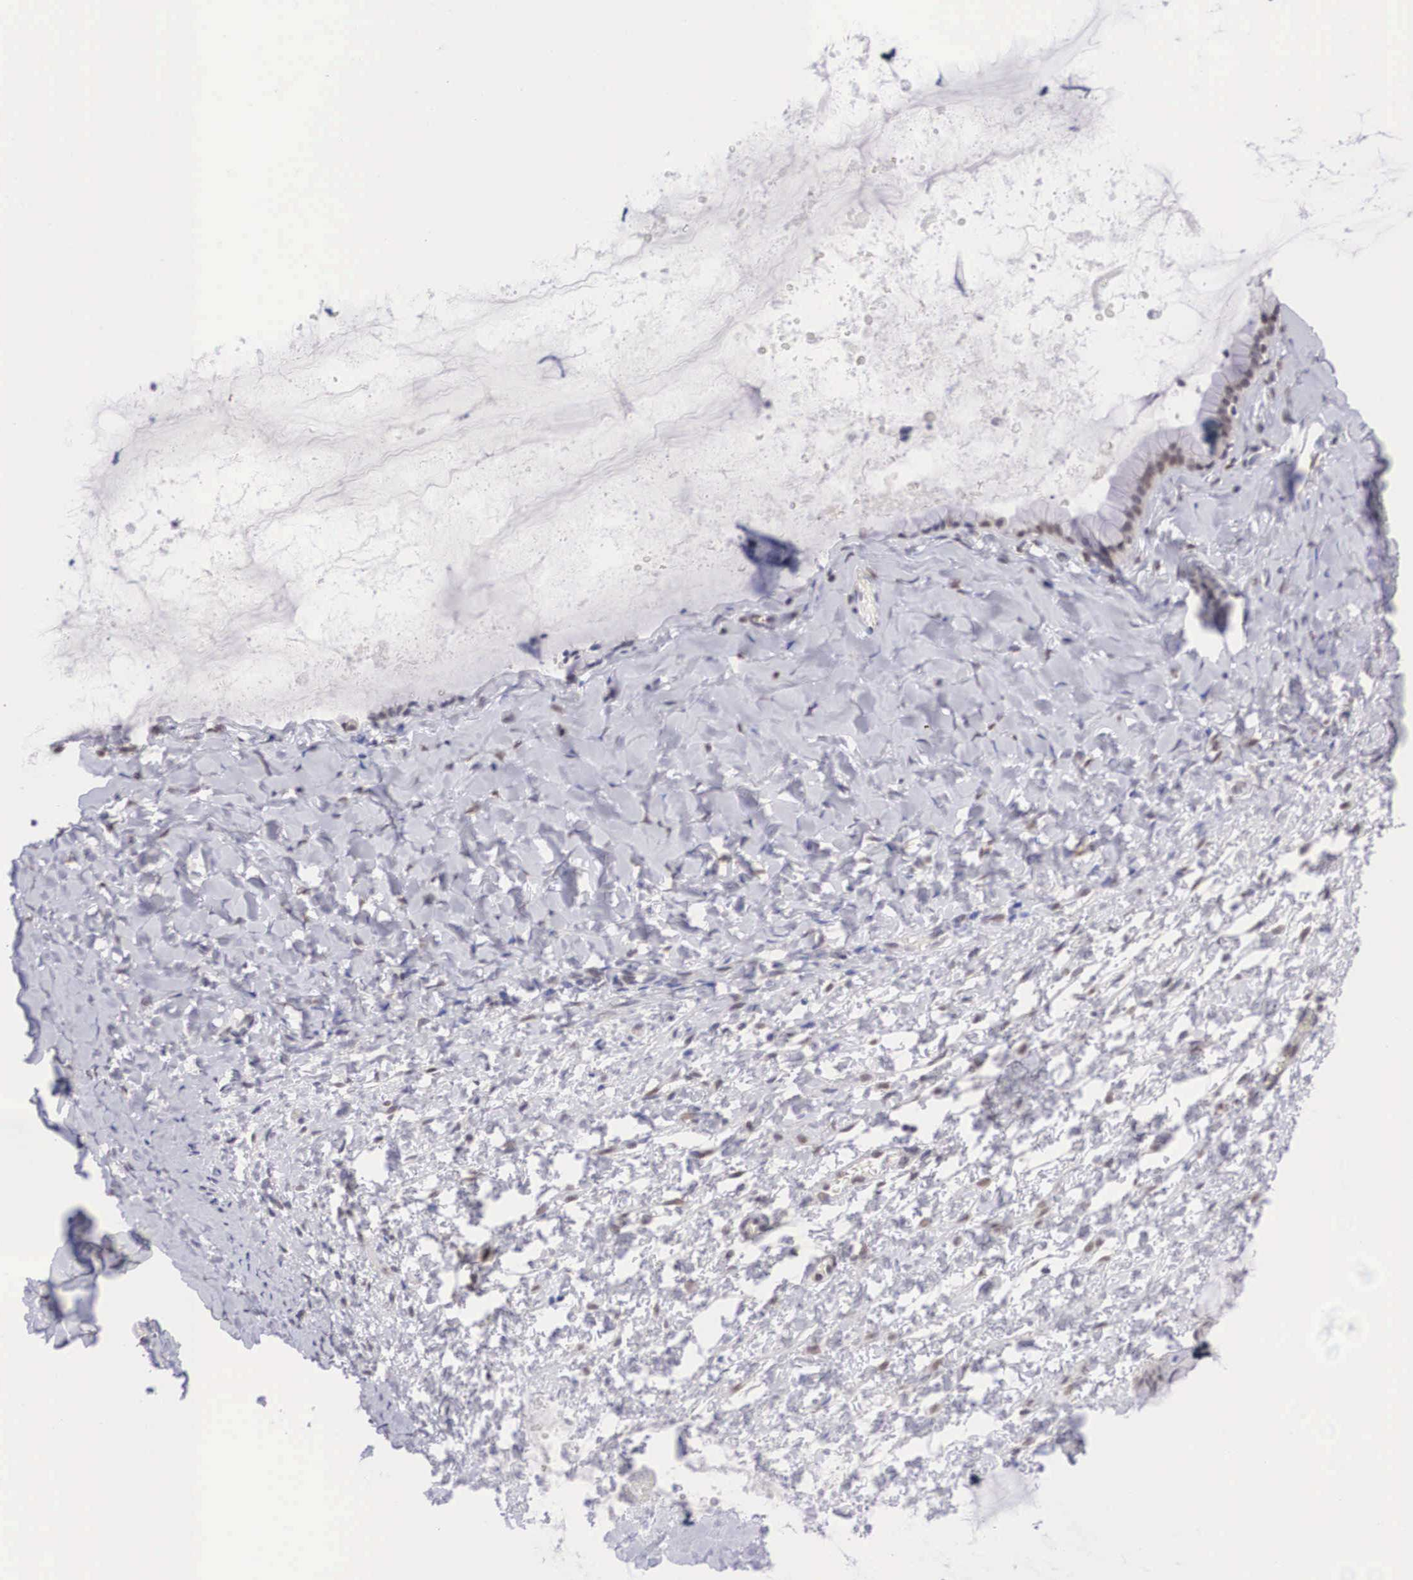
{"staining": {"intensity": "moderate", "quantity": "25%-75%", "location": "cytoplasmic/membranous,nuclear"}, "tissue": "ovarian cancer", "cell_type": "Tumor cells", "image_type": "cancer", "snomed": [{"axis": "morphology", "description": "Cystadenocarcinoma, mucinous, NOS"}, {"axis": "topography", "description": "Ovary"}], "caption": "This is a histology image of IHC staining of ovarian cancer (mucinous cystadenocarcinoma), which shows moderate staining in the cytoplasmic/membranous and nuclear of tumor cells.", "gene": "NINL", "patient": {"sex": "female", "age": 41}}